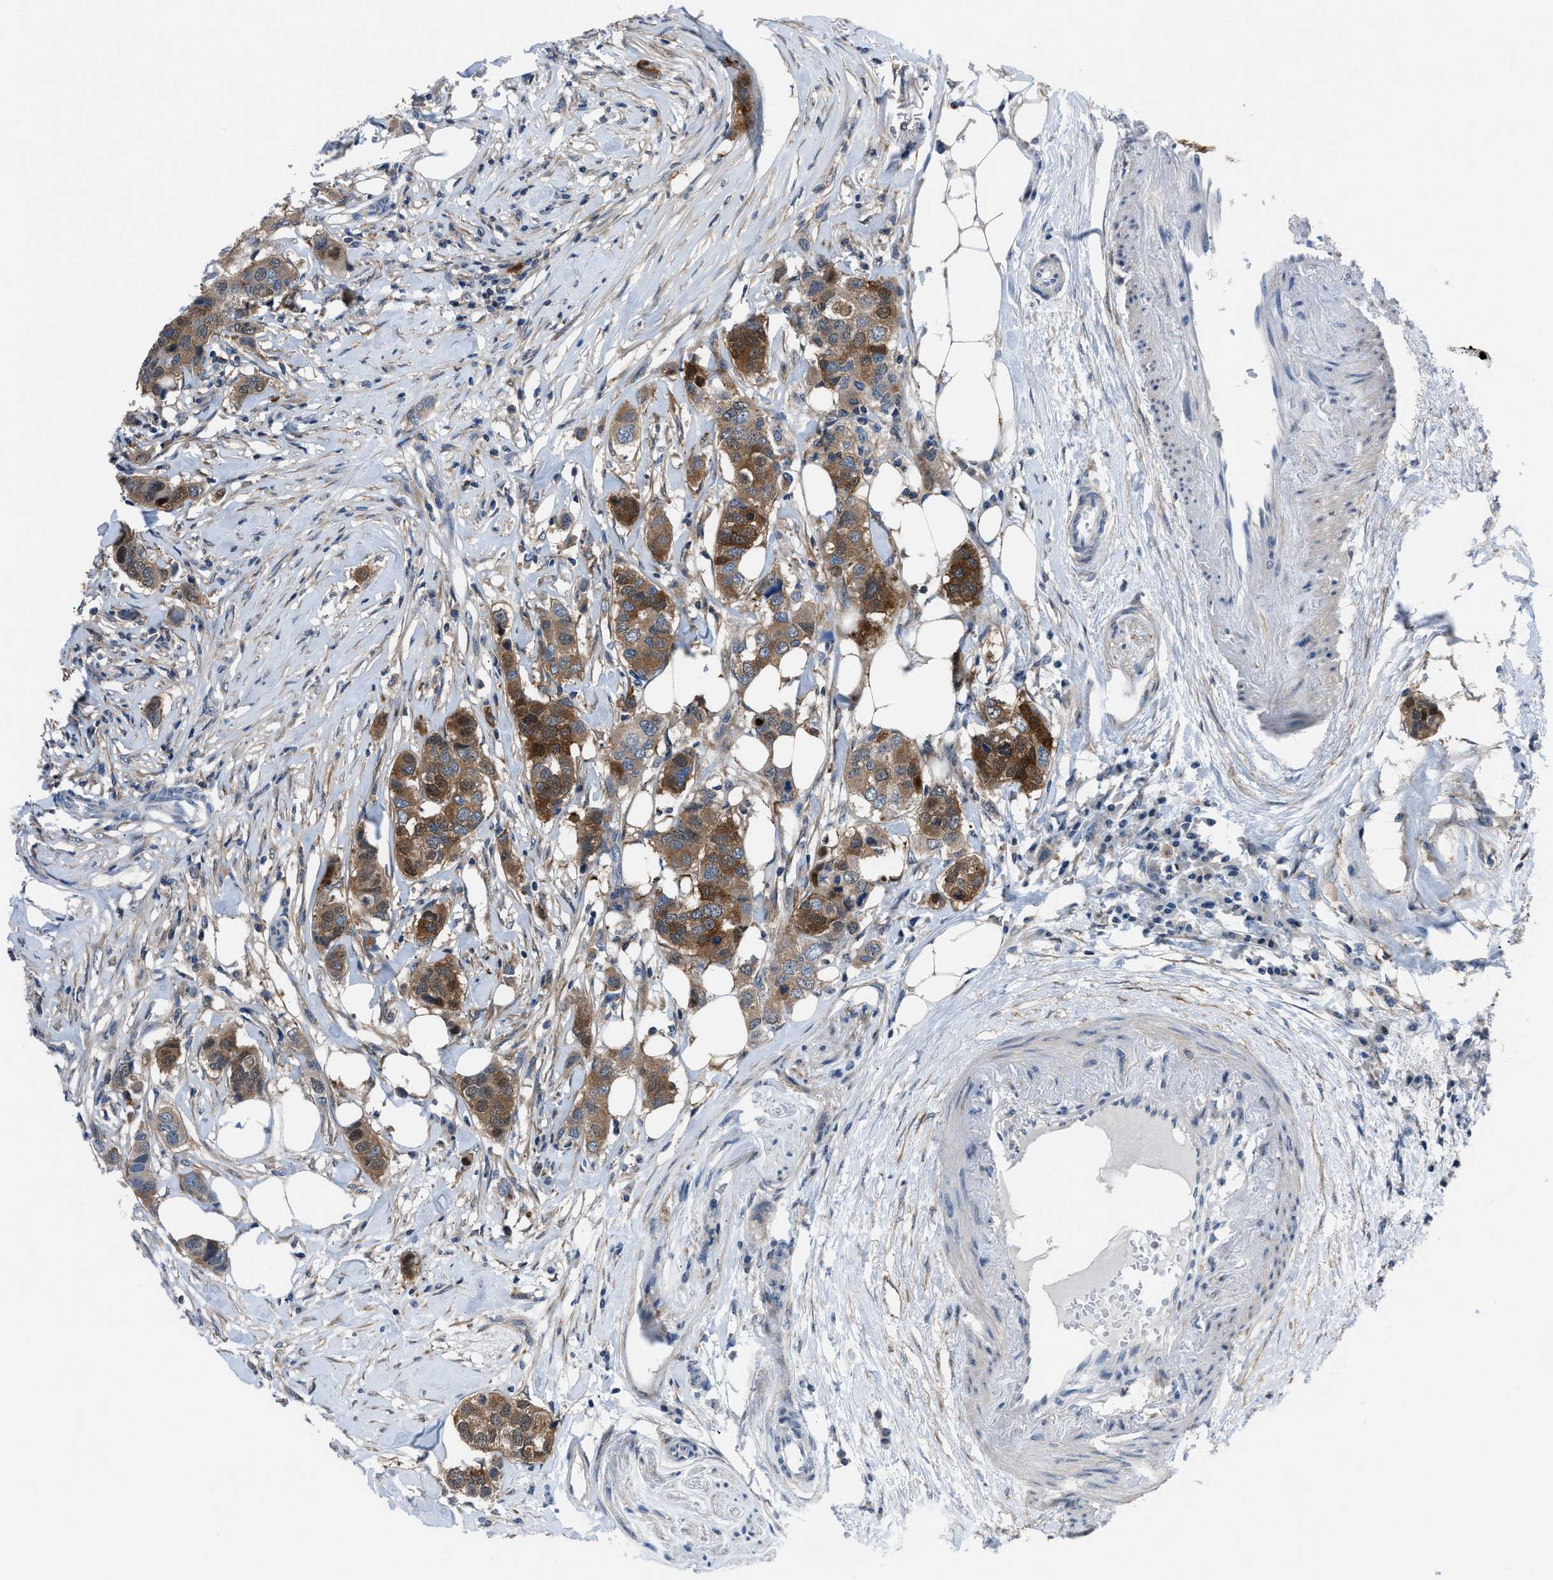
{"staining": {"intensity": "moderate", "quantity": ">75%", "location": "cytoplasmic/membranous,nuclear"}, "tissue": "breast cancer", "cell_type": "Tumor cells", "image_type": "cancer", "snomed": [{"axis": "morphology", "description": "Duct carcinoma"}, {"axis": "topography", "description": "Breast"}], "caption": "Immunohistochemical staining of human breast cancer displays medium levels of moderate cytoplasmic/membranous and nuclear protein staining in approximately >75% of tumor cells. (brown staining indicates protein expression, while blue staining denotes nuclei).", "gene": "TMEM45B", "patient": {"sex": "female", "age": 50}}